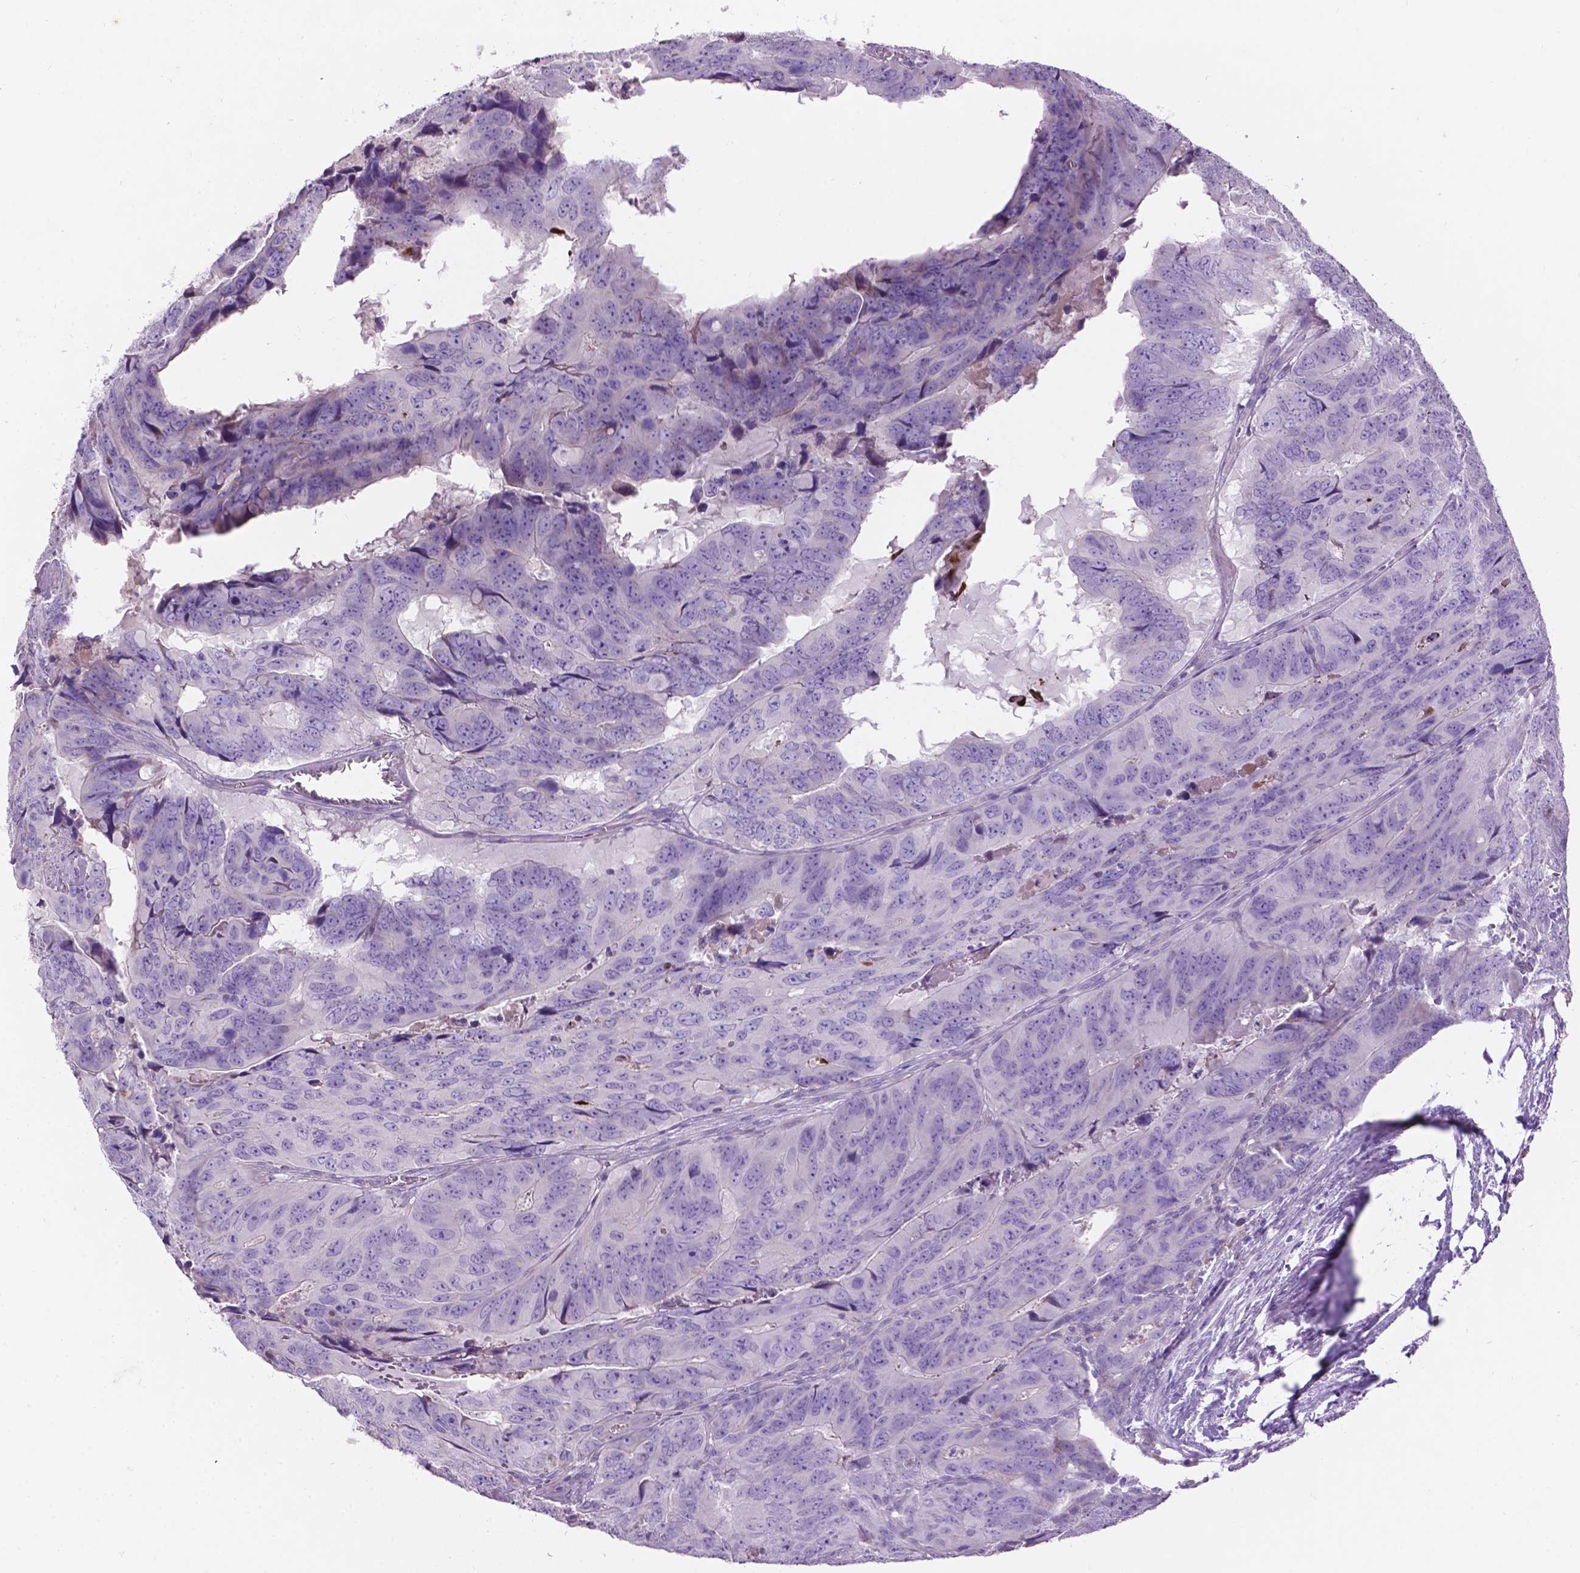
{"staining": {"intensity": "negative", "quantity": "none", "location": "none"}, "tissue": "colorectal cancer", "cell_type": "Tumor cells", "image_type": "cancer", "snomed": [{"axis": "morphology", "description": "Adenocarcinoma, NOS"}, {"axis": "topography", "description": "Colon"}], "caption": "An image of human colorectal adenocarcinoma is negative for staining in tumor cells.", "gene": "NOXO1", "patient": {"sex": "male", "age": 79}}